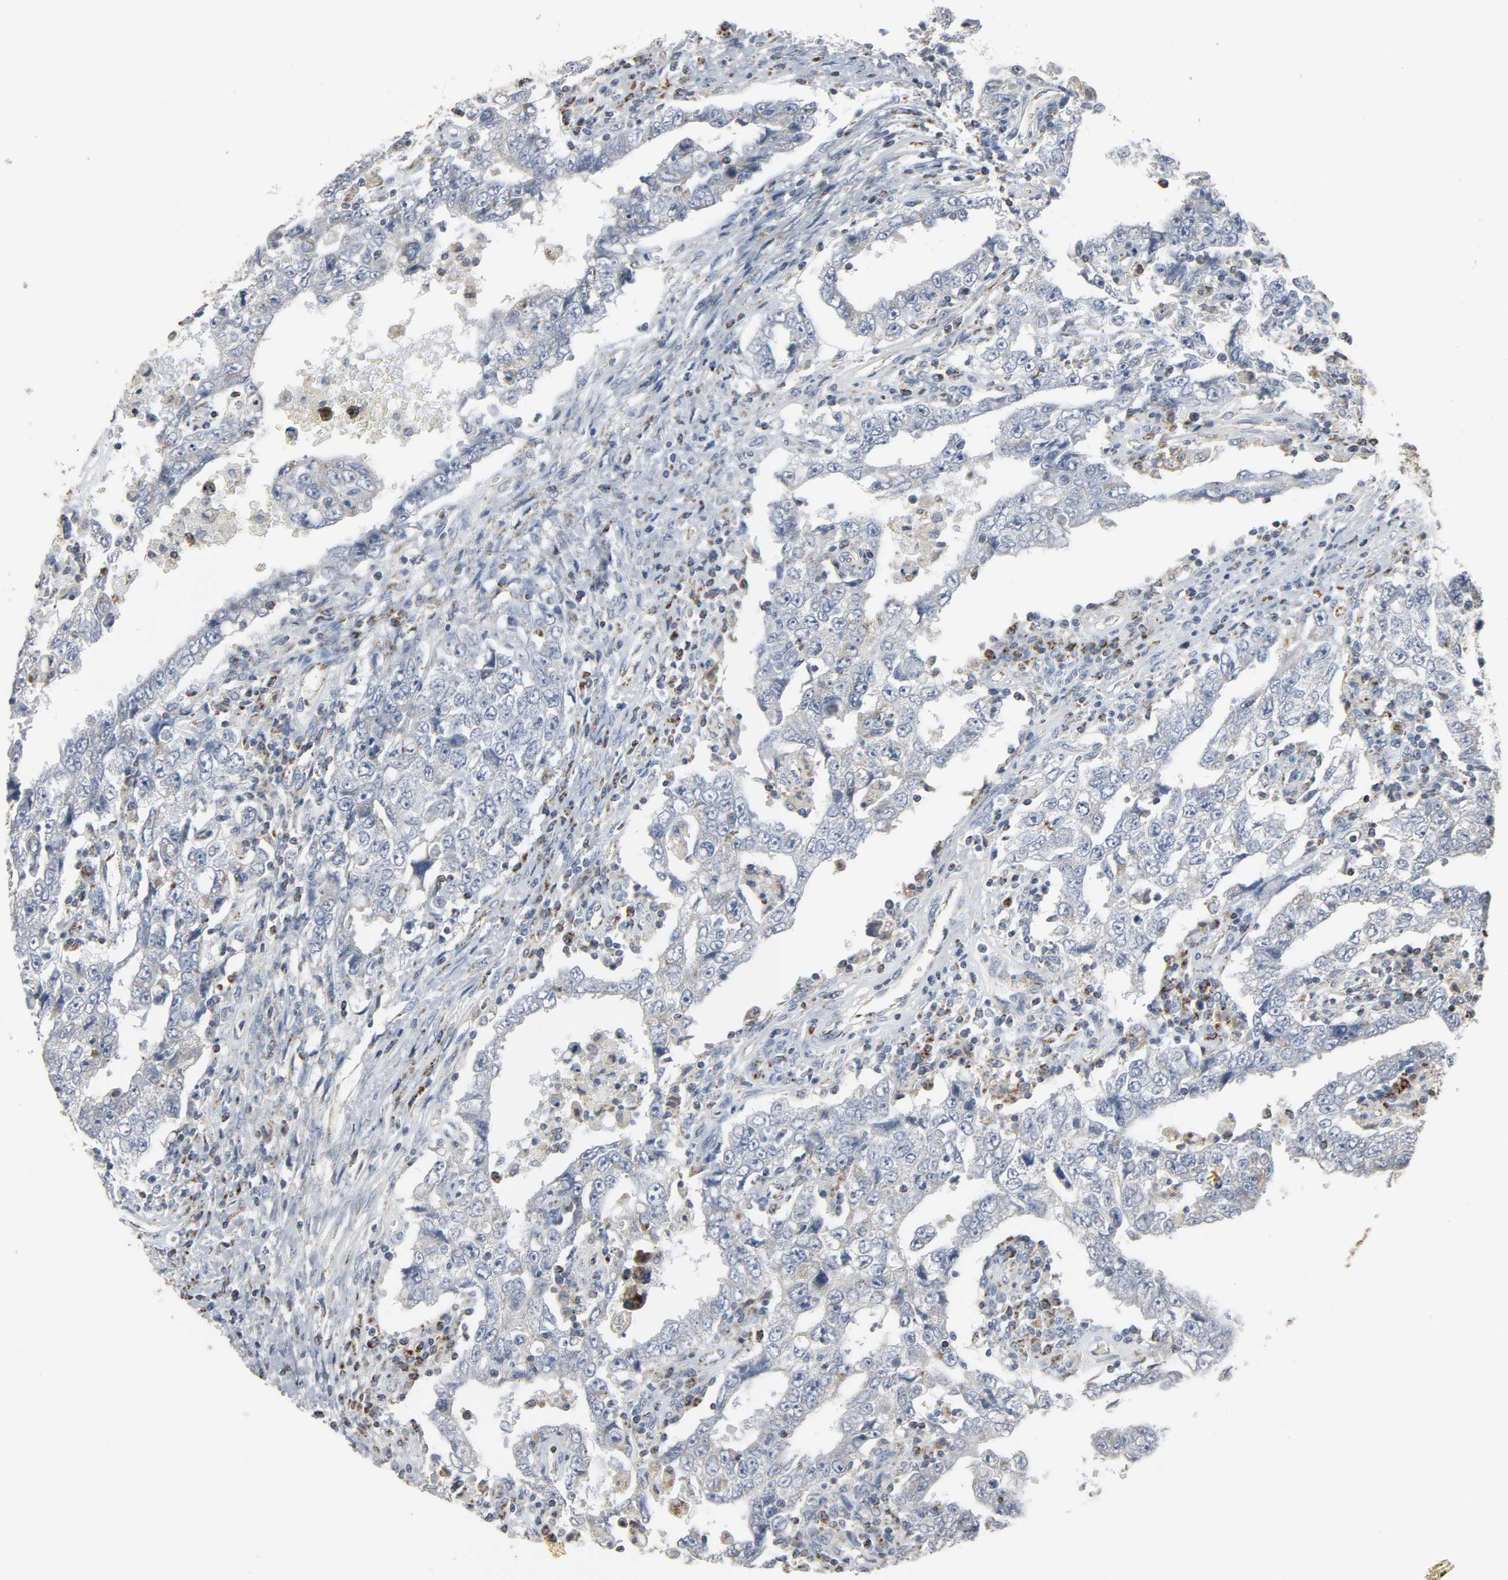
{"staining": {"intensity": "weak", "quantity": "<25%", "location": "cytoplasmic/membranous"}, "tissue": "testis cancer", "cell_type": "Tumor cells", "image_type": "cancer", "snomed": [{"axis": "morphology", "description": "Carcinoma, Embryonal, NOS"}, {"axis": "topography", "description": "Testis"}], "caption": "The histopathology image demonstrates no significant positivity in tumor cells of embryonal carcinoma (testis).", "gene": "ACAT1", "patient": {"sex": "male", "age": 26}}